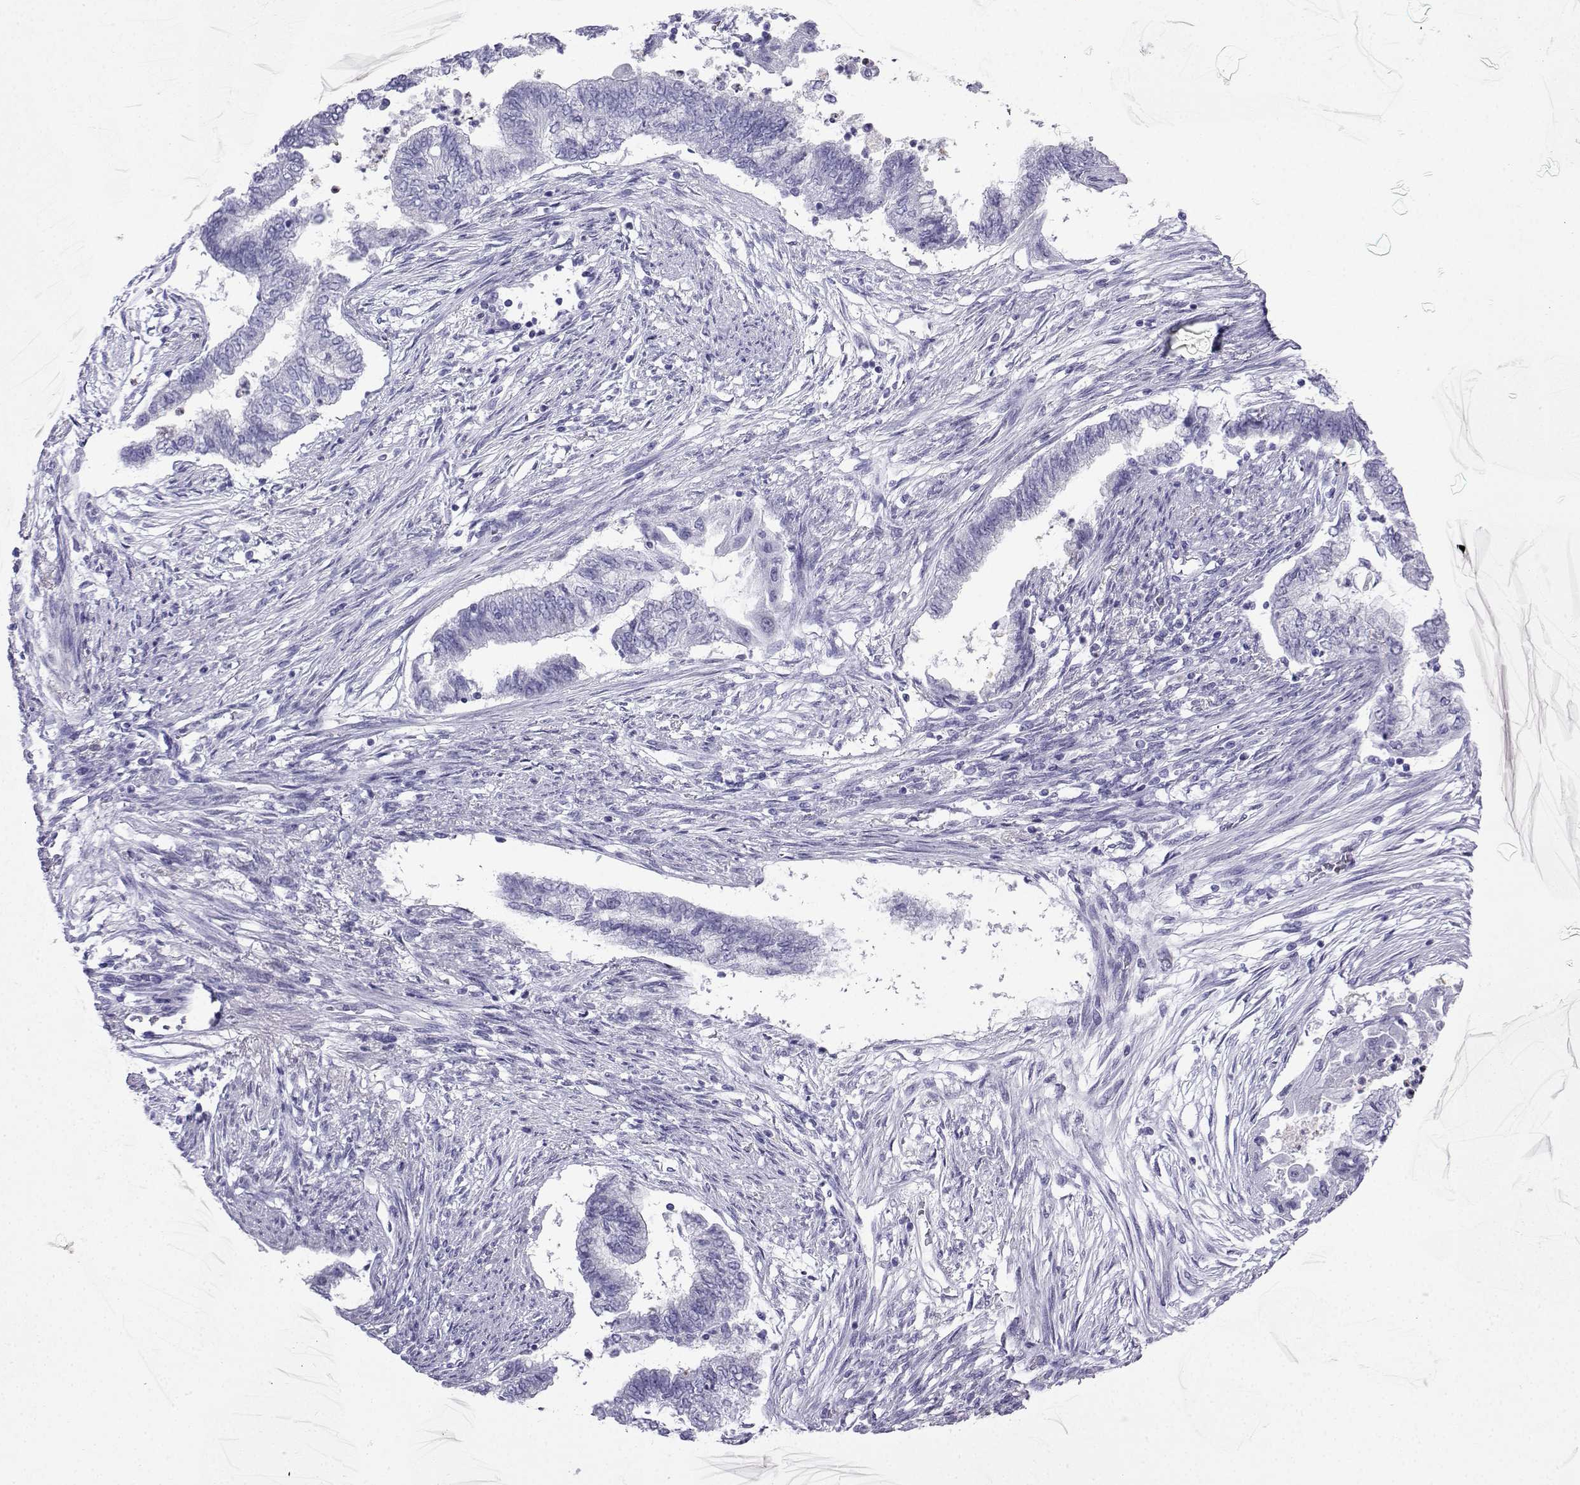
{"staining": {"intensity": "negative", "quantity": "none", "location": "none"}, "tissue": "endometrial cancer", "cell_type": "Tumor cells", "image_type": "cancer", "snomed": [{"axis": "morphology", "description": "Adenocarcinoma, NOS"}, {"axis": "topography", "description": "Endometrium"}], "caption": "A photomicrograph of adenocarcinoma (endometrial) stained for a protein shows no brown staining in tumor cells. (Brightfield microscopy of DAB IHC at high magnification).", "gene": "SLC18A2", "patient": {"sex": "female", "age": 65}}